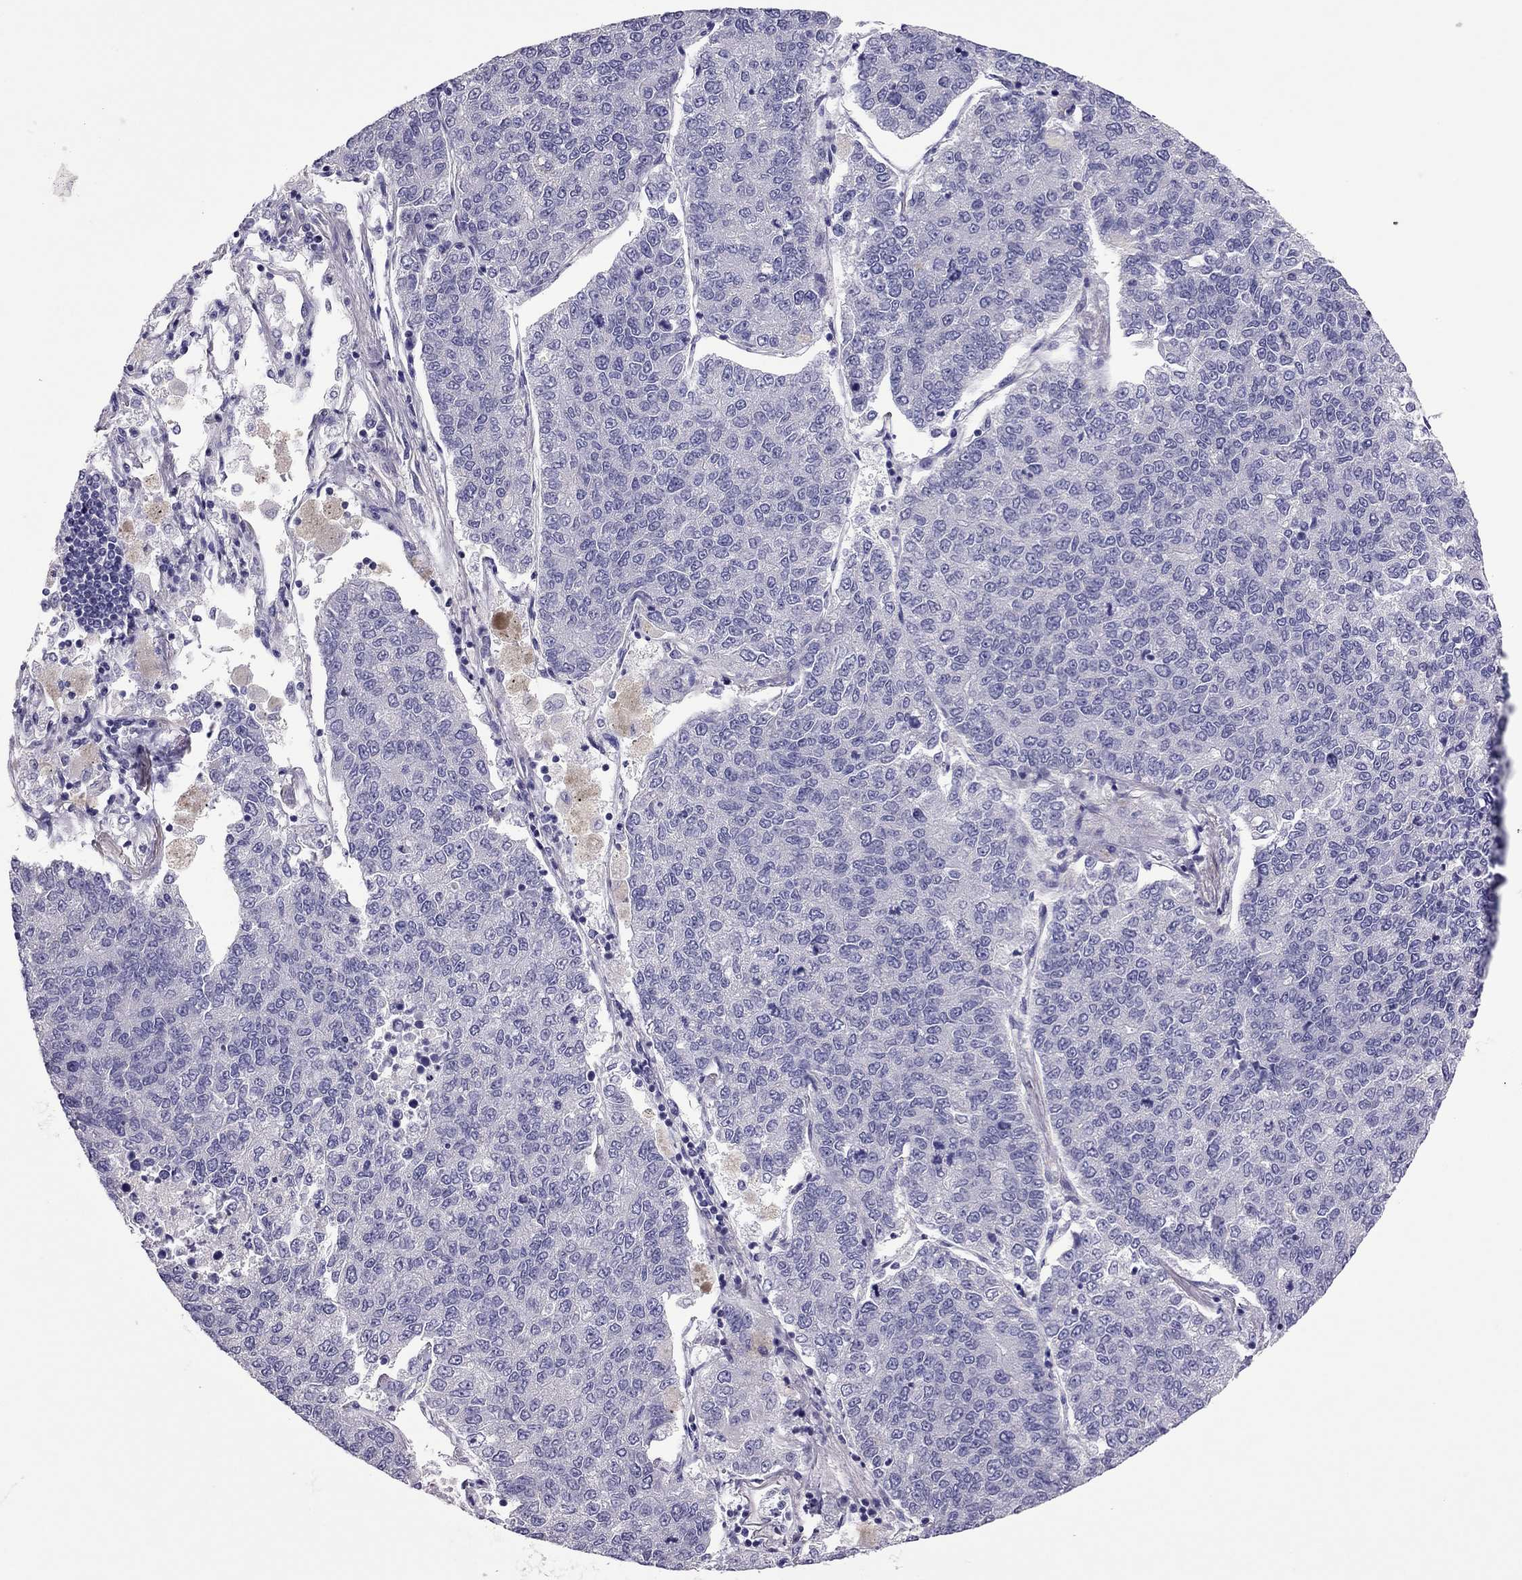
{"staining": {"intensity": "negative", "quantity": "none", "location": "none"}, "tissue": "lung cancer", "cell_type": "Tumor cells", "image_type": "cancer", "snomed": [{"axis": "morphology", "description": "Adenocarcinoma, NOS"}, {"axis": "topography", "description": "Lung"}], "caption": "Immunohistochemistry micrograph of adenocarcinoma (lung) stained for a protein (brown), which demonstrates no expression in tumor cells. (DAB immunohistochemistry, high magnification).", "gene": "SLC16A8", "patient": {"sex": "male", "age": 49}}